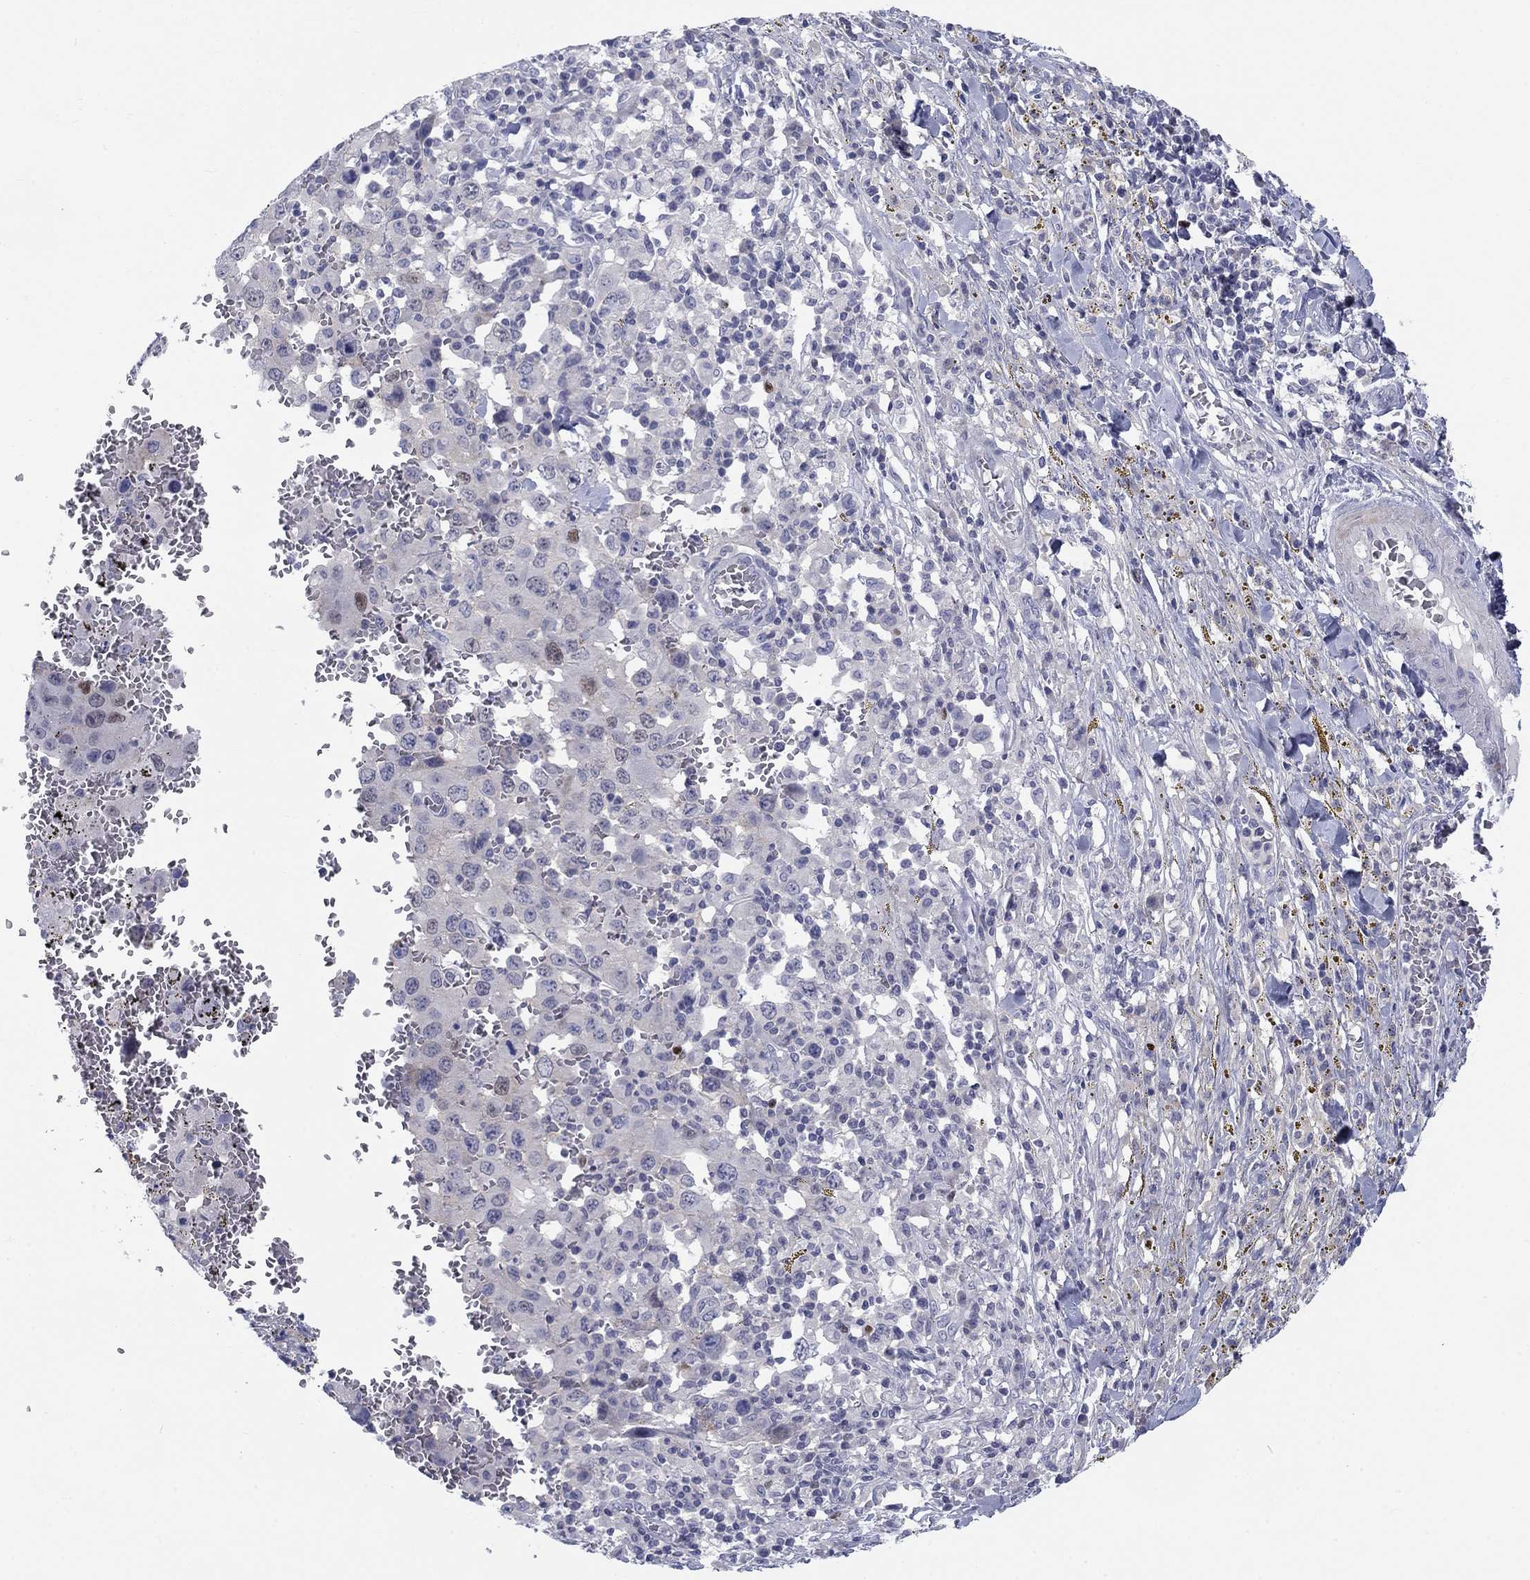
{"staining": {"intensity": "negative", "quantity": "none", "location": "none"}, "tissue": "melanoma", "cell_type": "Tumor cells", "image_type": "cancer", "snomed": [{"axis": "morphology", "description": "Malignant melanoma, NOS"}, {"axis": "topography", "description": "Skin"}], "caption": "This is an IHC histopathology image of malignant melanoma. There is no positivity in tumor cells.", "gene": "CACNA1A", "patient": {"sex": "female", "age": 91}}